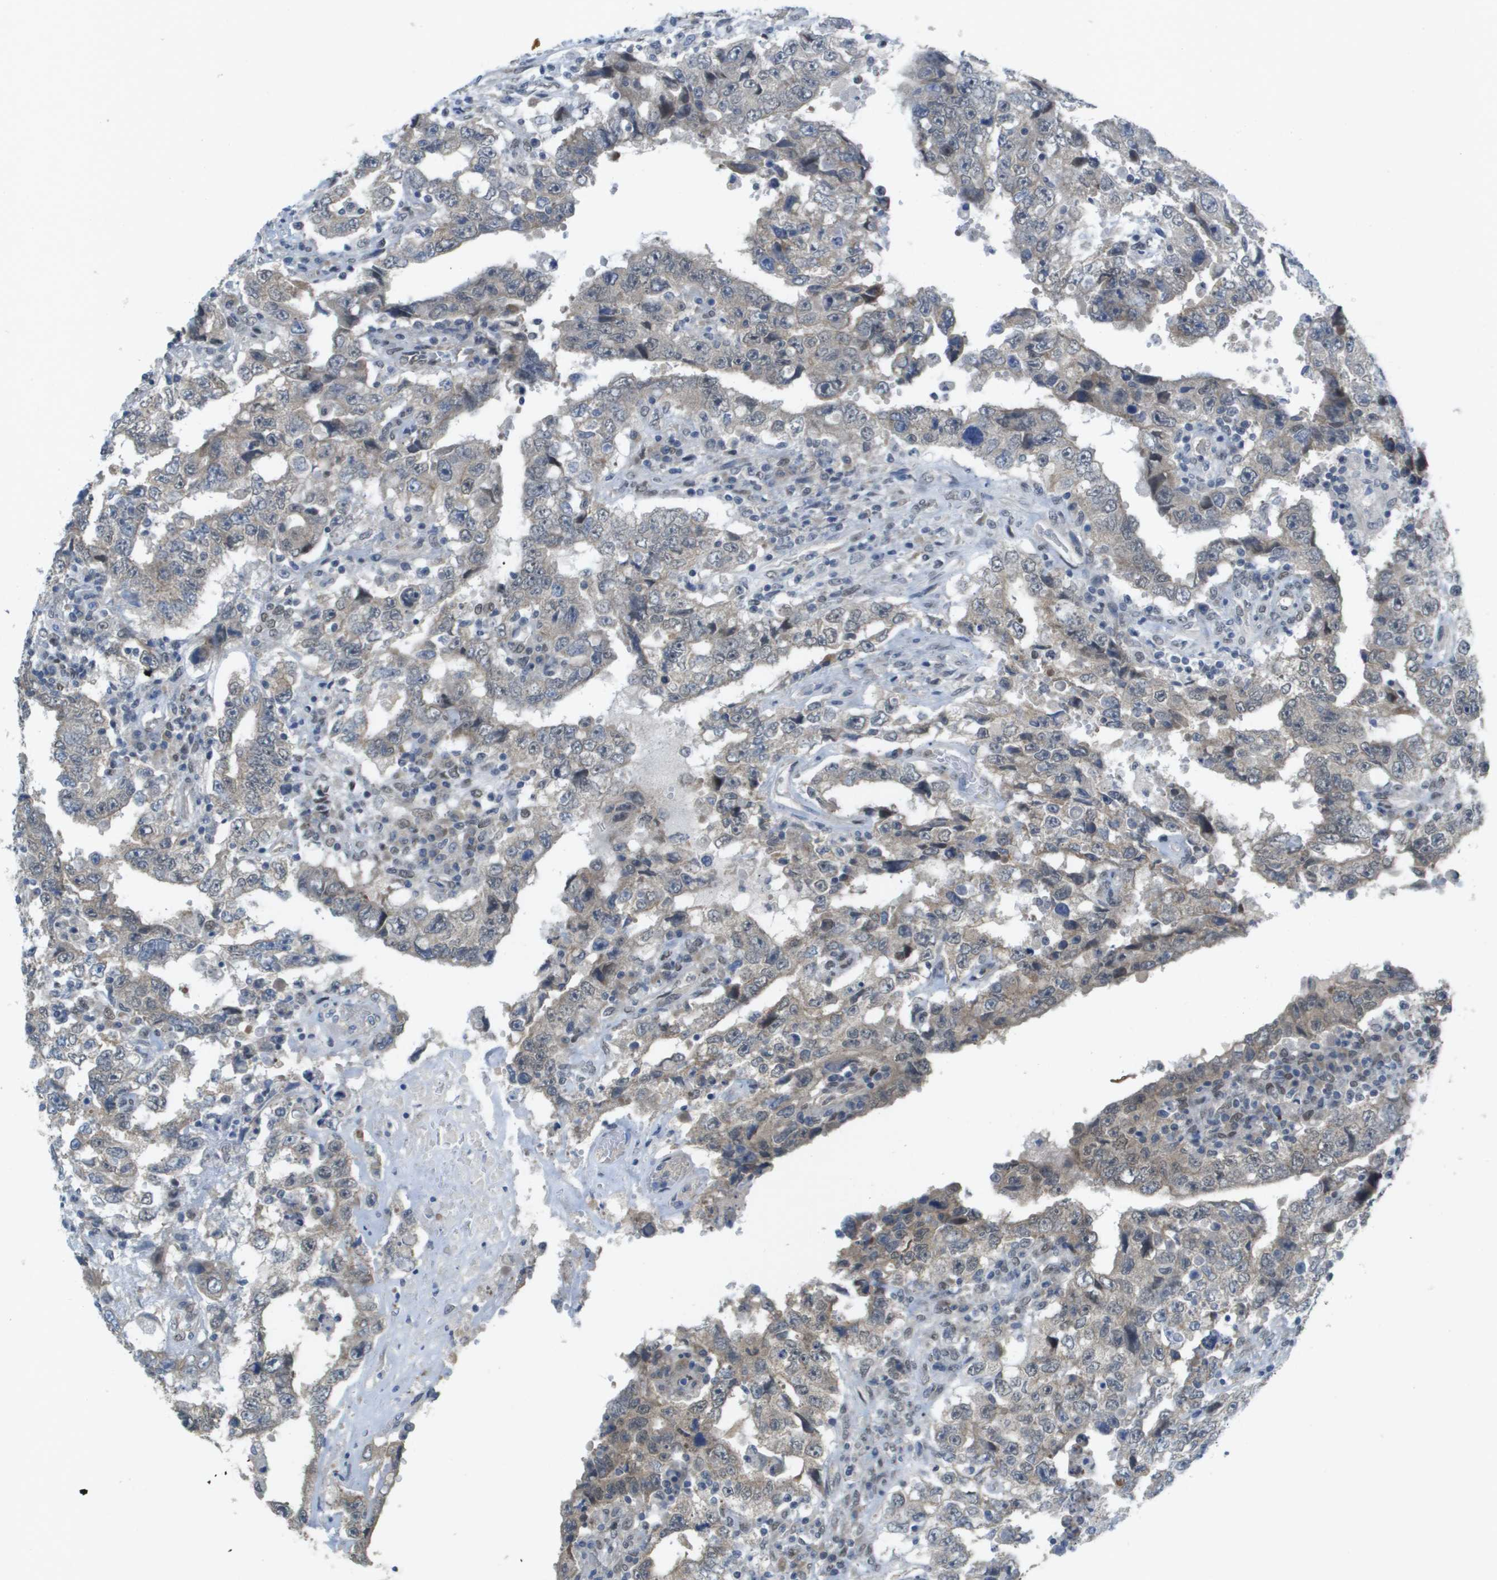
{"staining": {"intensity": "weak", "quantity": "<25%", "location": "cytoplasmic/membranous"}, "tissue": "testis cancer", "cell_type": "Tumor cells", "image_type": "cancer", "snomed": [{"axis": "morphology", "description": "Carcinoma, Embryonal, NOS"}, {"axis": "topography", "description": "Testis"}], "caption": "This is a histopathology image of IHC staining of embryonal carcinoma (testis), which shows no staining in tumor cells. (DAB (3,3'-diaminobenzidine) immunohistochemistry visualized using brightfield microscopy, high magnification).", "gene": "ARID1B", "patient": {"sex": "male", "age": 26}}